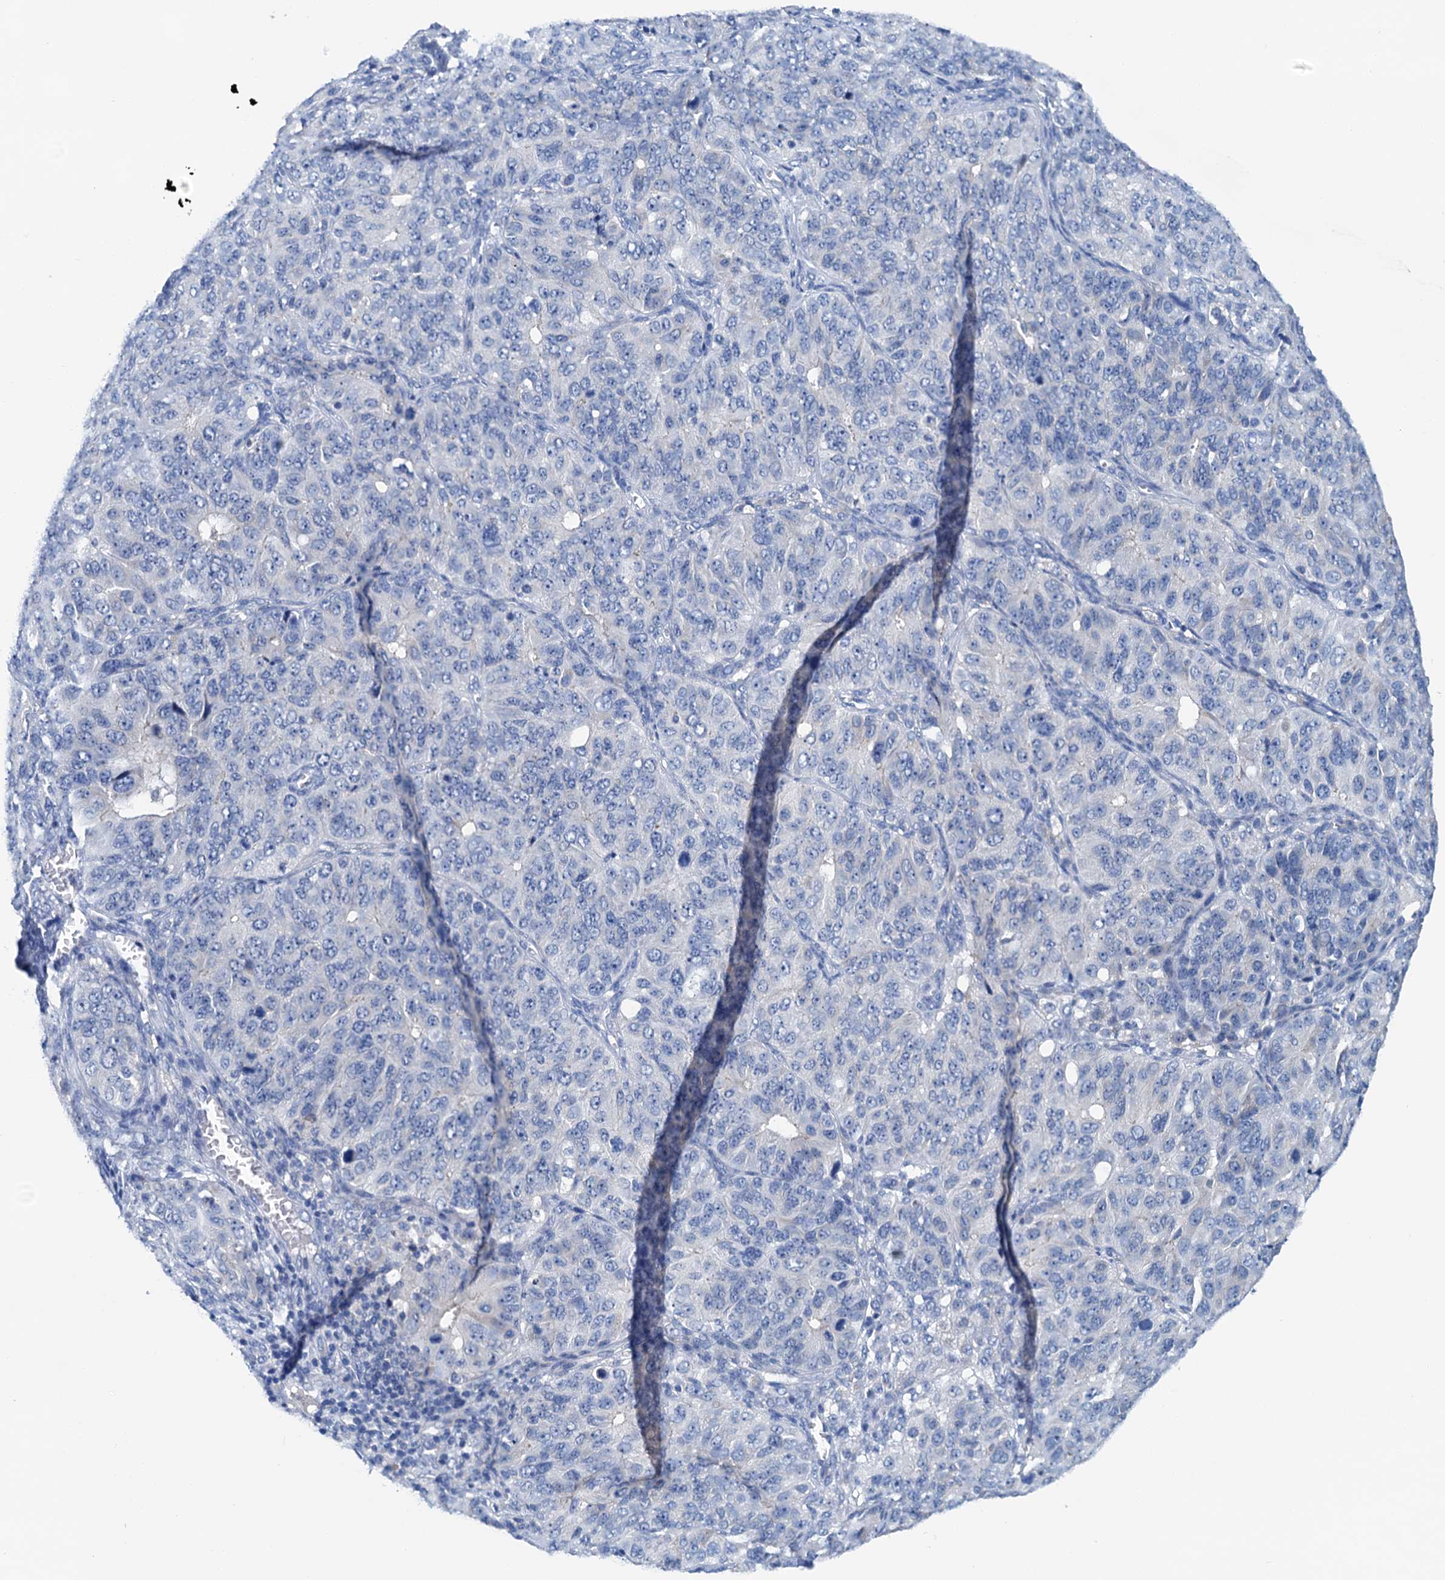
{"staining": {"intensity": "negative", "quantity": "none", "location": "none"}, "tissue": "ovarian cancer", "cell_type": "Tumor cells", "image_type": "cancer", "snomed": [{"axis": "morphology", "description": "Carcinoma, endometroid"}, {"axis": "topography", "description": "Ovary"}], "caption": "Immunohistochemistry photomicrograph of human ovarian cancer (endometroid carcinoma) stained for a protein (brown), which demonstrates no positivity in tumor cells.", "gene": "KNDC1", "patient": {"sex": "female", "age": 51}}